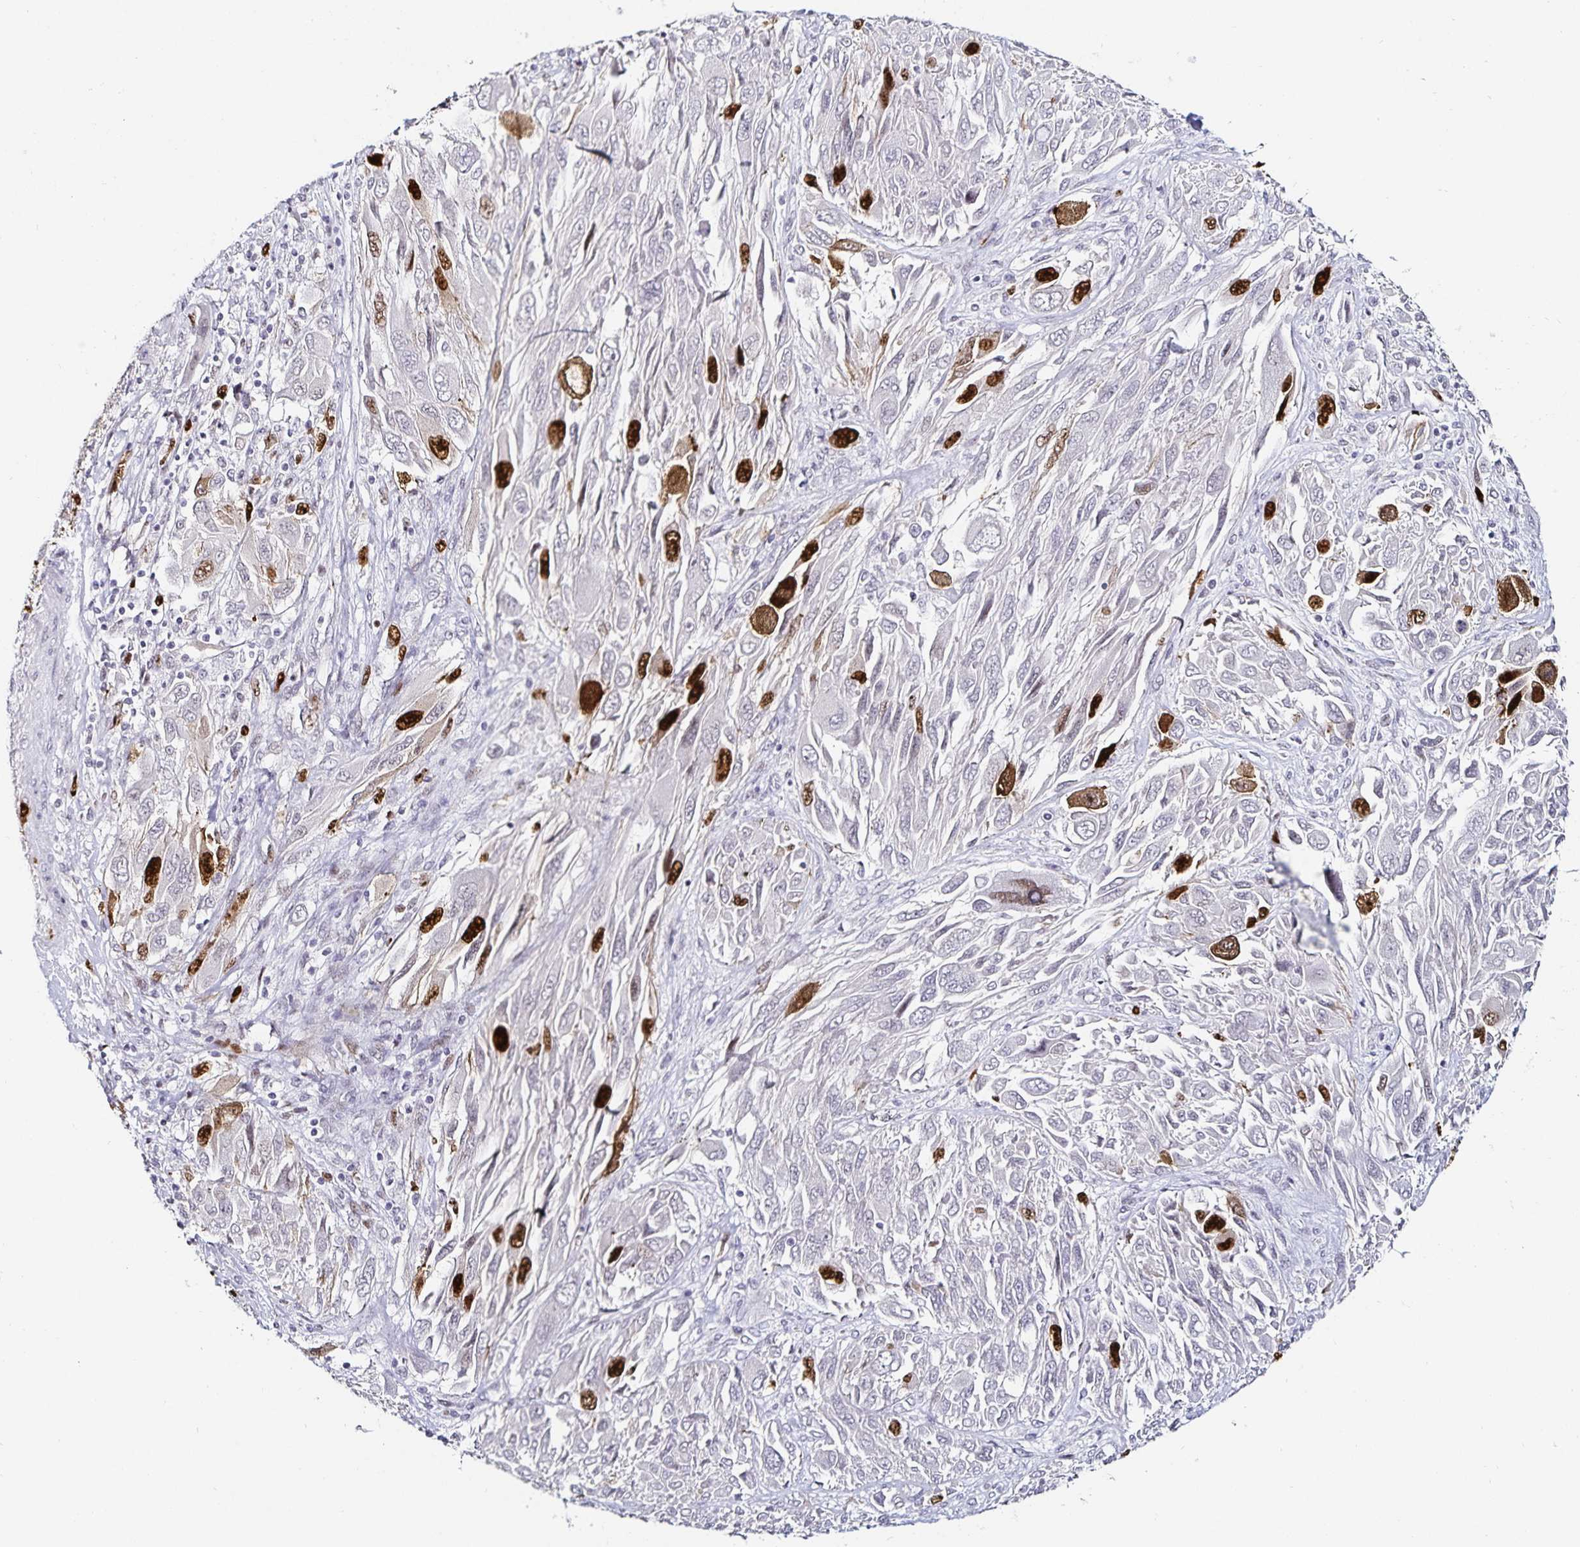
{"staining": {"intensity": "strong", "quantity": "<25%", "location": "nuclear"}, "tissue": "melanoma", "cell_type": "Tumor cells", "image_type": "cancer", "snomed": [{"axis": "morphology", "description": "Malignant melanoma, NOS"}, {"axis": "topography", "description": "Skin"}], "caption": "Brown immunohistochemical staining in human melanoma reveals strong nuclear staining in approximately <25% of tumor cells.", "gene": "ANLN", "patient": {"sex": "female", "age": 91}}